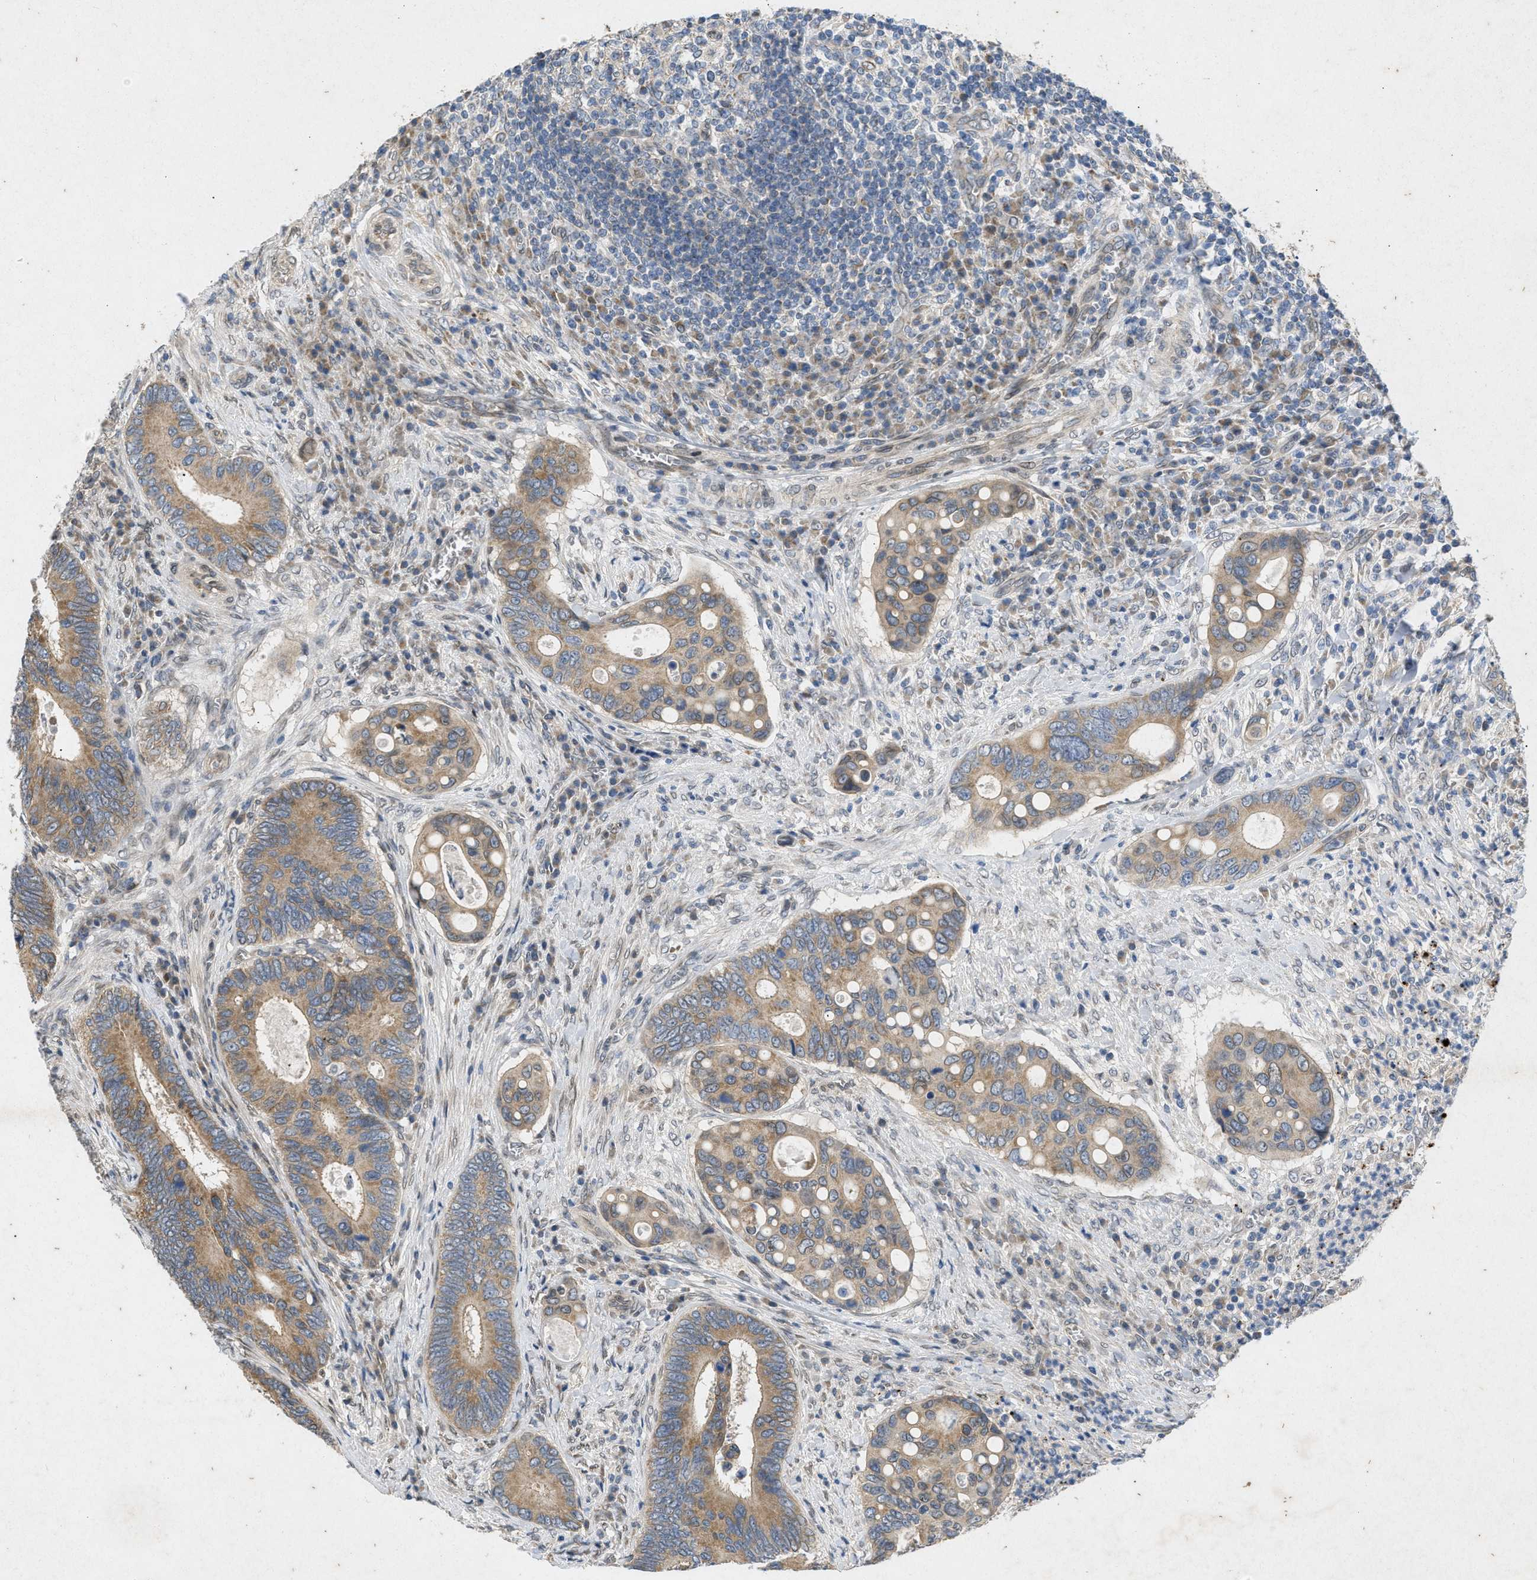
{"staining": {"intensity": "moderate", "quantity": ">75%", "location": "cytoplasmic/membranous"}, "tissue": "colorectal cancer", "cell_type": "Tumor cells", "image_type": "cancer", "snomed": [{"axis": "morphology", "description": "Inflammation, NOS"}, {"axis": "morphology", "description": "Adenocarcinoma, NOS"}, {"axis": "topography", "description": "Colon"}], "caption": "Immunohistochemical staining of human colorectal cancer (adenocarcinoma) demonstrates medium levels of moderate cytoplasmic/membranous protein positivity in about >75% of tumor cells.", "gene": "PRKG2", "patient": {"sex": "male", "age": 72}}